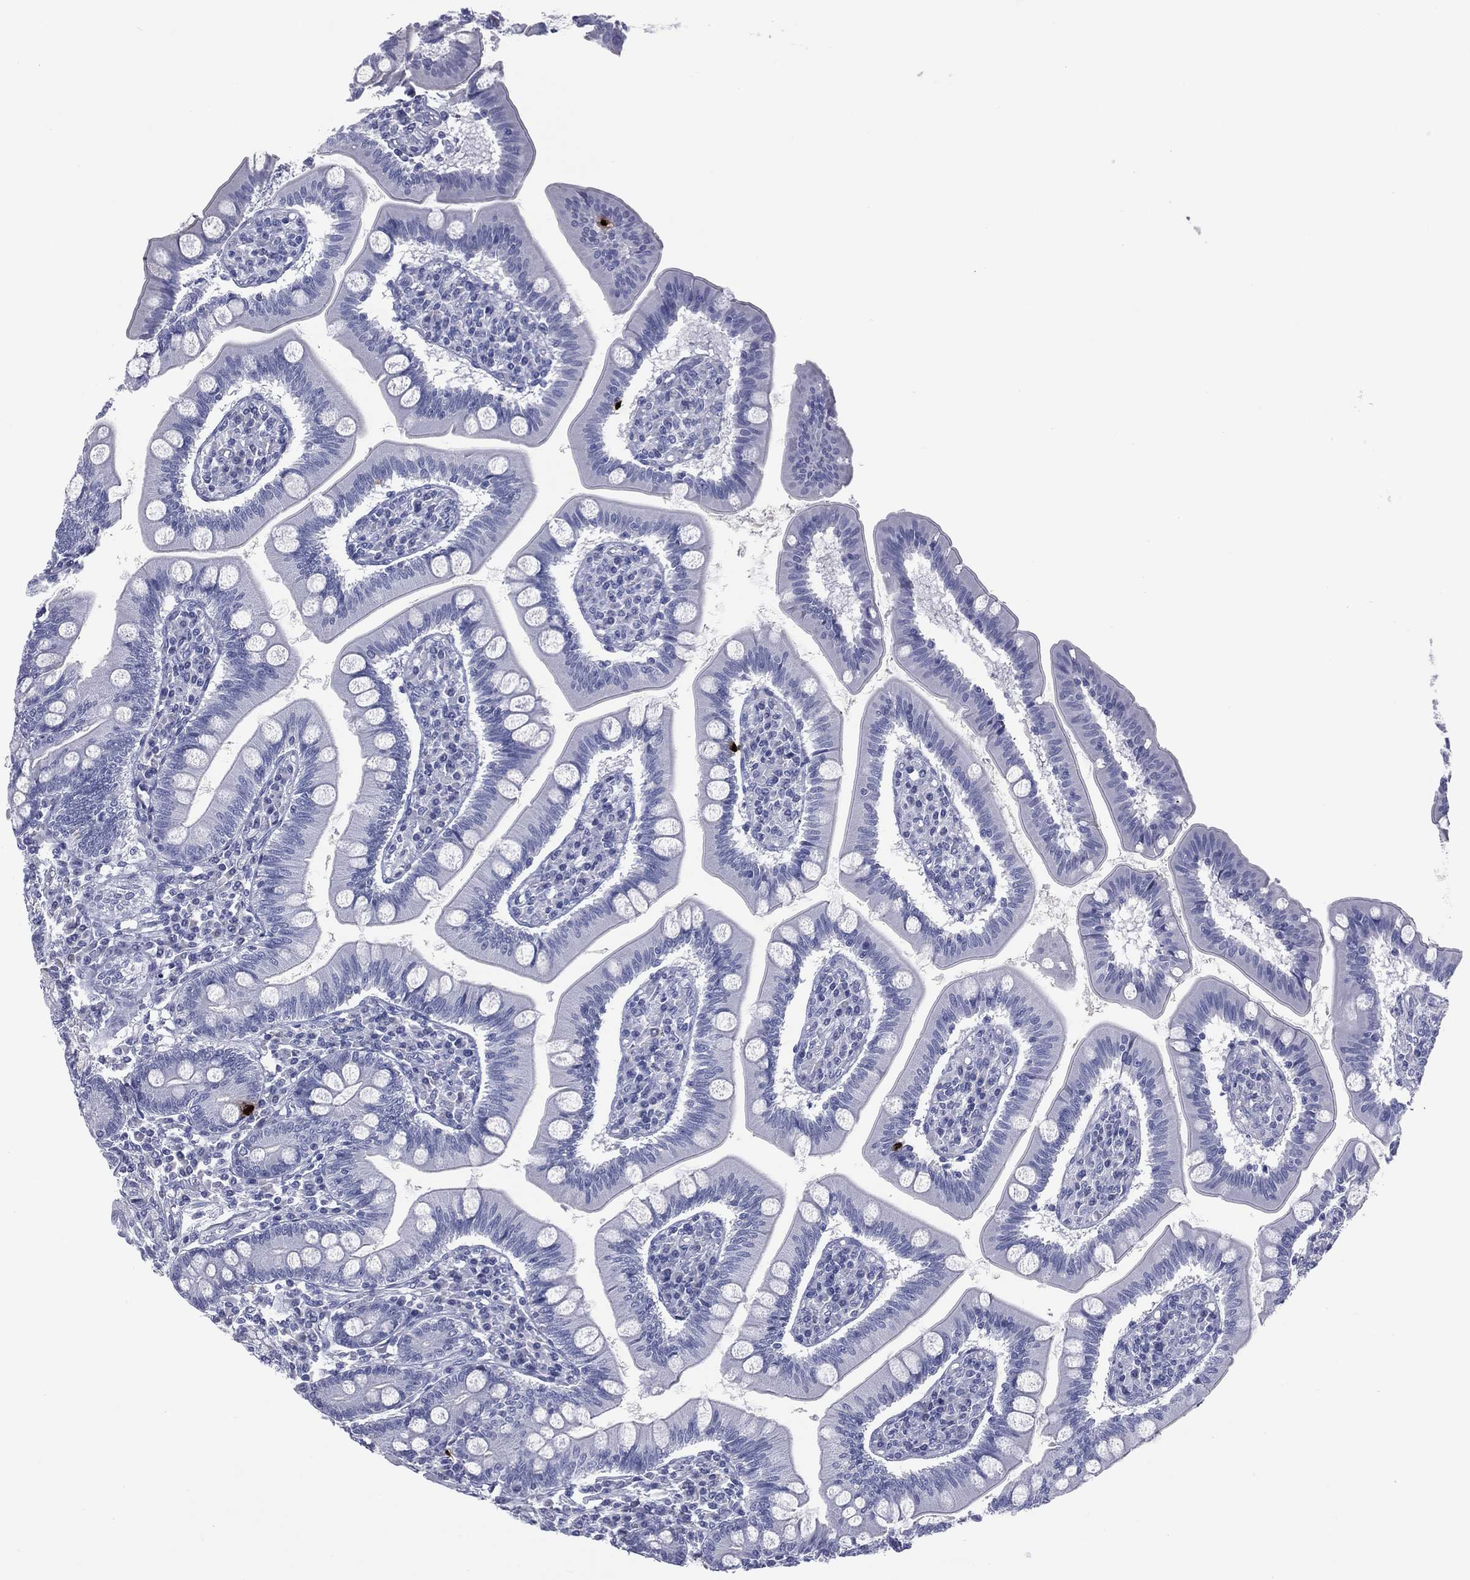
{"staining": {"intensity": "strong", "quantity": "<25%", "location": "cytoplasmic/membranous"}, "tissue": "small intestine", "cell_type": "Glandular cells", "image_type": "normal", "snomed": [{"axis": "morphology", "description": "Normal tissue, NOS"}, {"axis": "topography", "description": "Small intestine"}], "caption": "Immunohistochemical staining of unremarkable small intestine reveals medium levels of strong cytoplasmic/membranous staining in approximately <25% of glandular cells. (DAB = brown stain, brightfield microscopy at high magnification).", "gene": "MLN", "patient": {"sex": "male", "age": 88}}